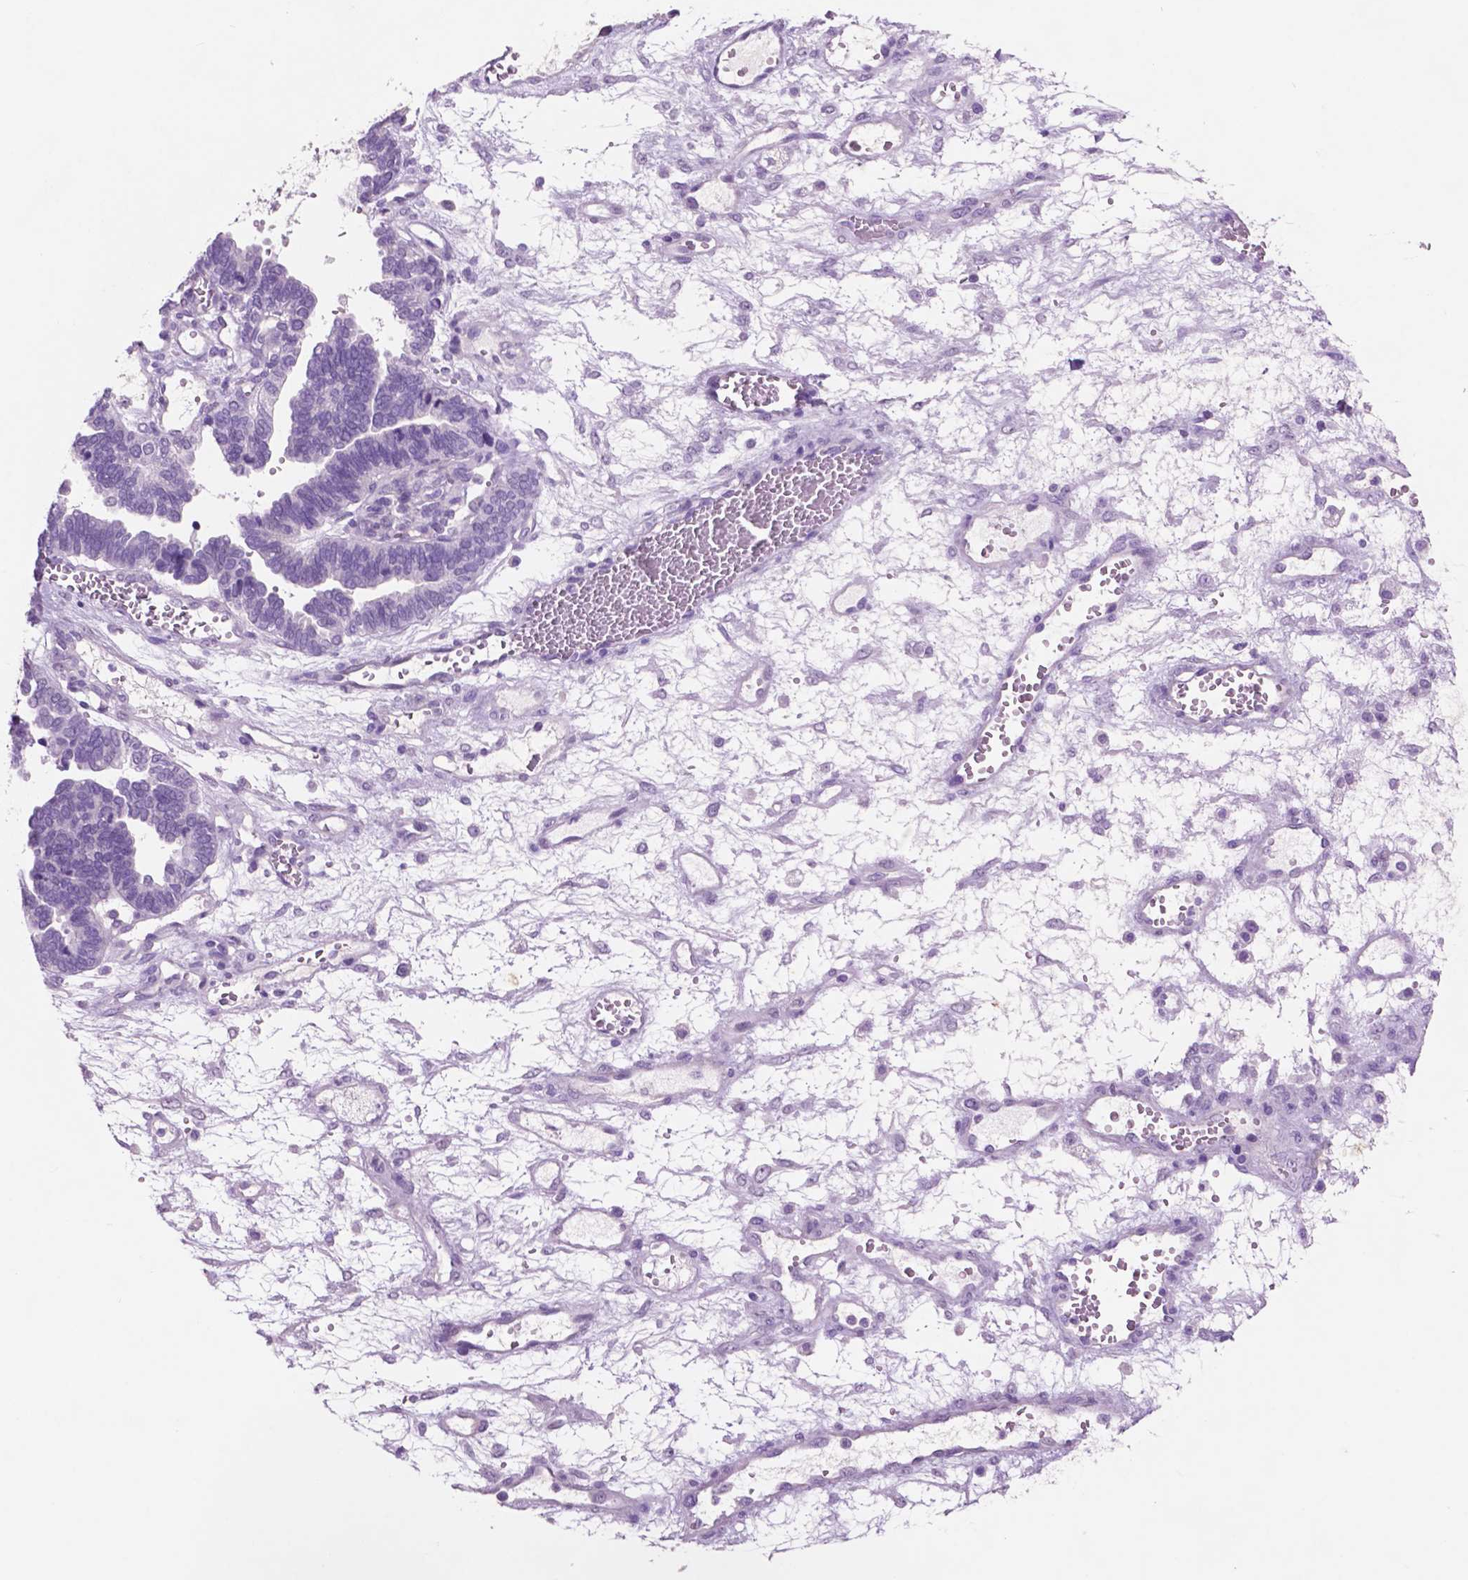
{"staining": {"intensity": "negative", "quantity": "none", "location": "none"}, "tissue": "ovarian cancer", "cell_type": "Tumor cells", "image_type": "cancer", "snomed": [{"axis": "morphology", "description": "Cystadenocarcinoma, serous, NOS"}, {"axis": "topography", "description": "Ovary"}], "caption": "The micrograph demonstrates no staining of tumor cells in ovarian cancer (serous cystadenocarcinoma).", "gene": "IDO1", "patient": {"sex": "female", "age": 51}}